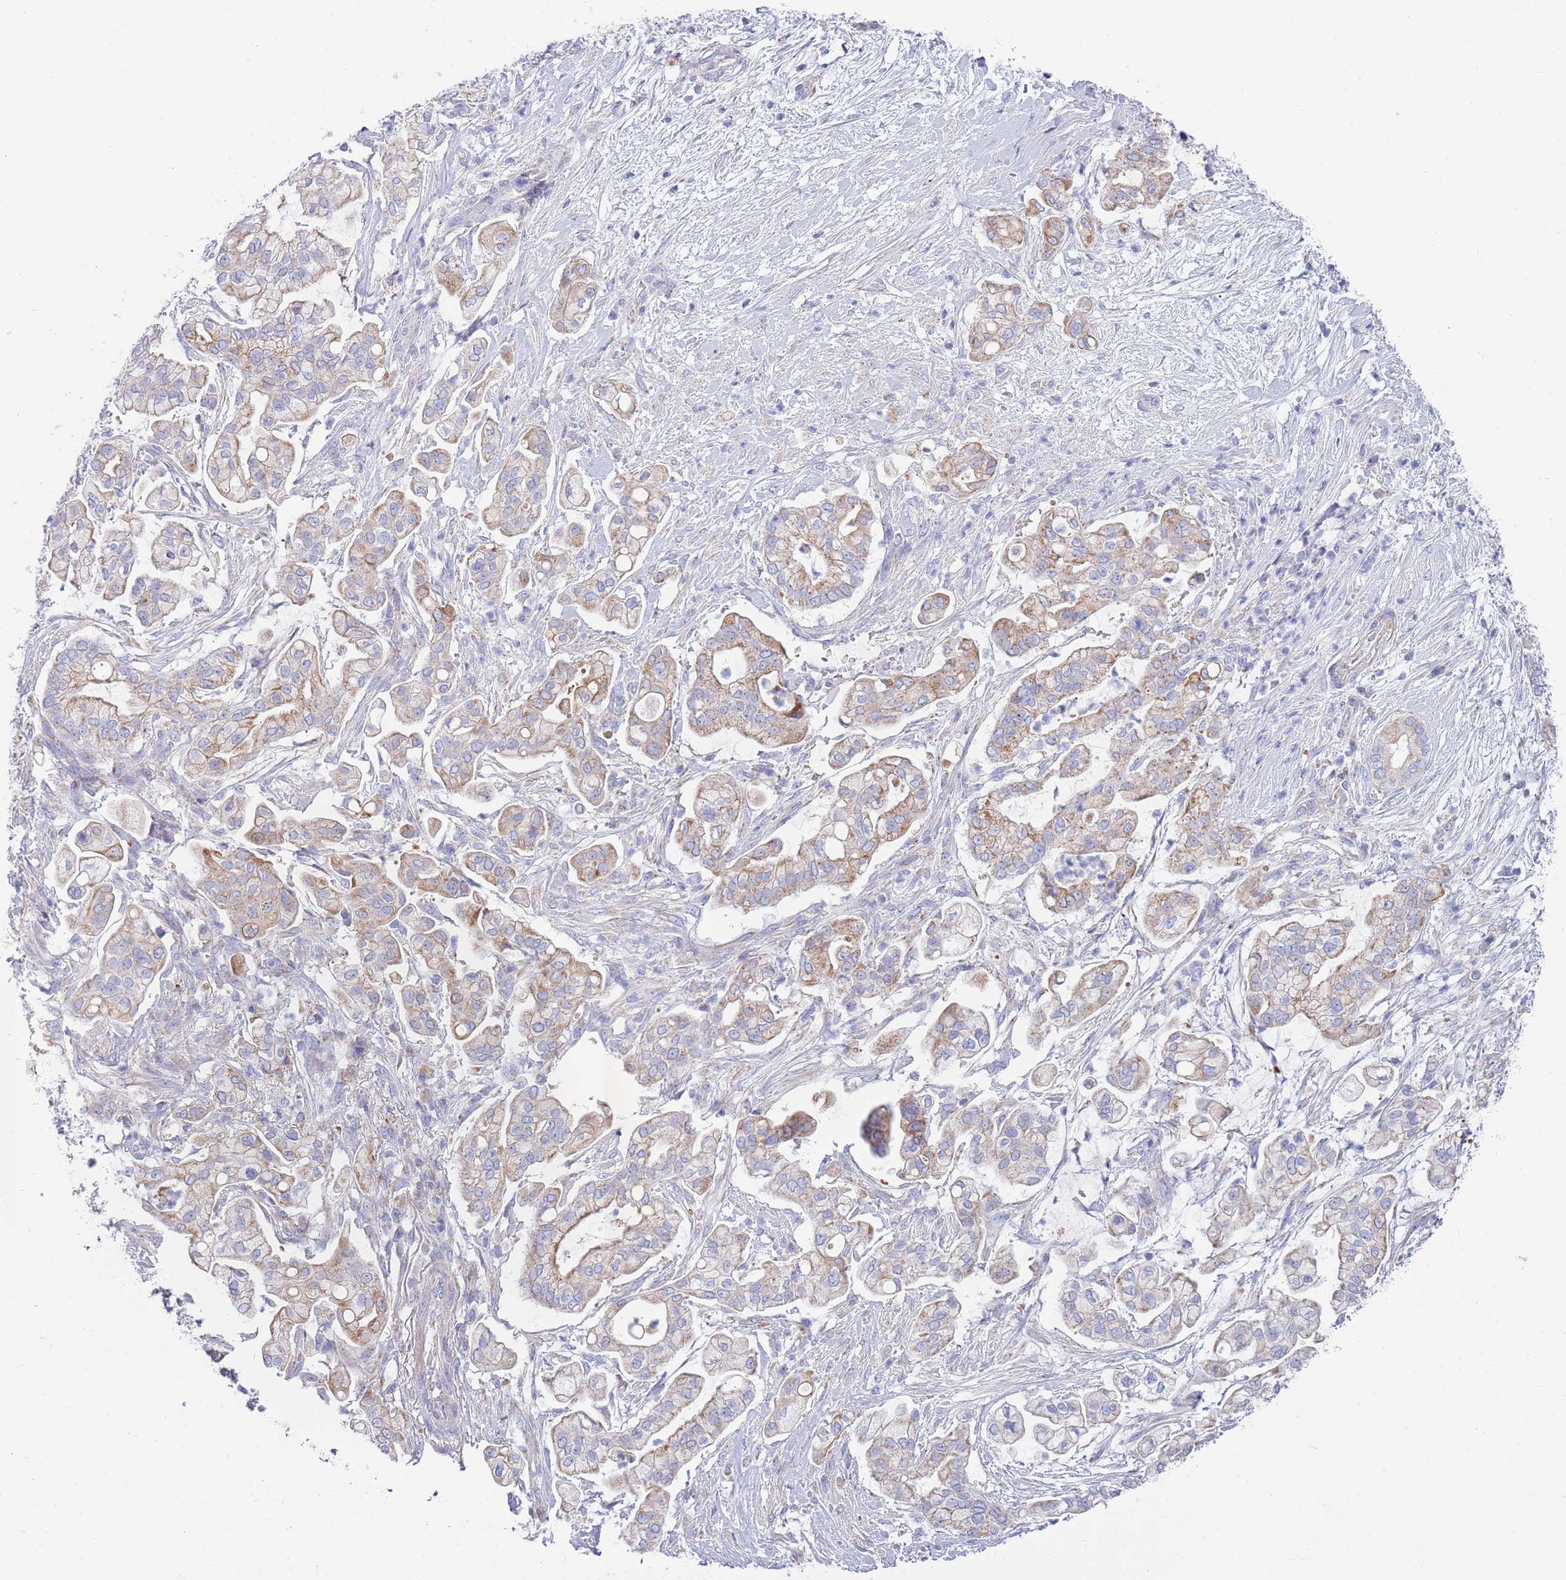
{"staining": {"intensity": "moderate", "quantity": "25%-75%", "location": "cytoplasmic/membranous"}, "tissue": "pancreatic cancer", "cell_type": "Tumor cells", "image_type": "cancer", "snomed": [{"axis": "morphology", "description": "Adenocarcinoma, NOS"}, {"axis": "topography", "description": "Pancreas"}], "caption": "A high-resolution image shows immunohistochemistry staining of pancreatic adenocarcinoma, which reveals moderate cytoplasmic/membranous staining in approximately 25%-75% of tumor cells. (Stains: DAB in brown, nuclei in blue, Microscopy: brightfield microscopy at high magnification).", "gene": "EMC8", "patient": {"sex": "female", "age": 69}}